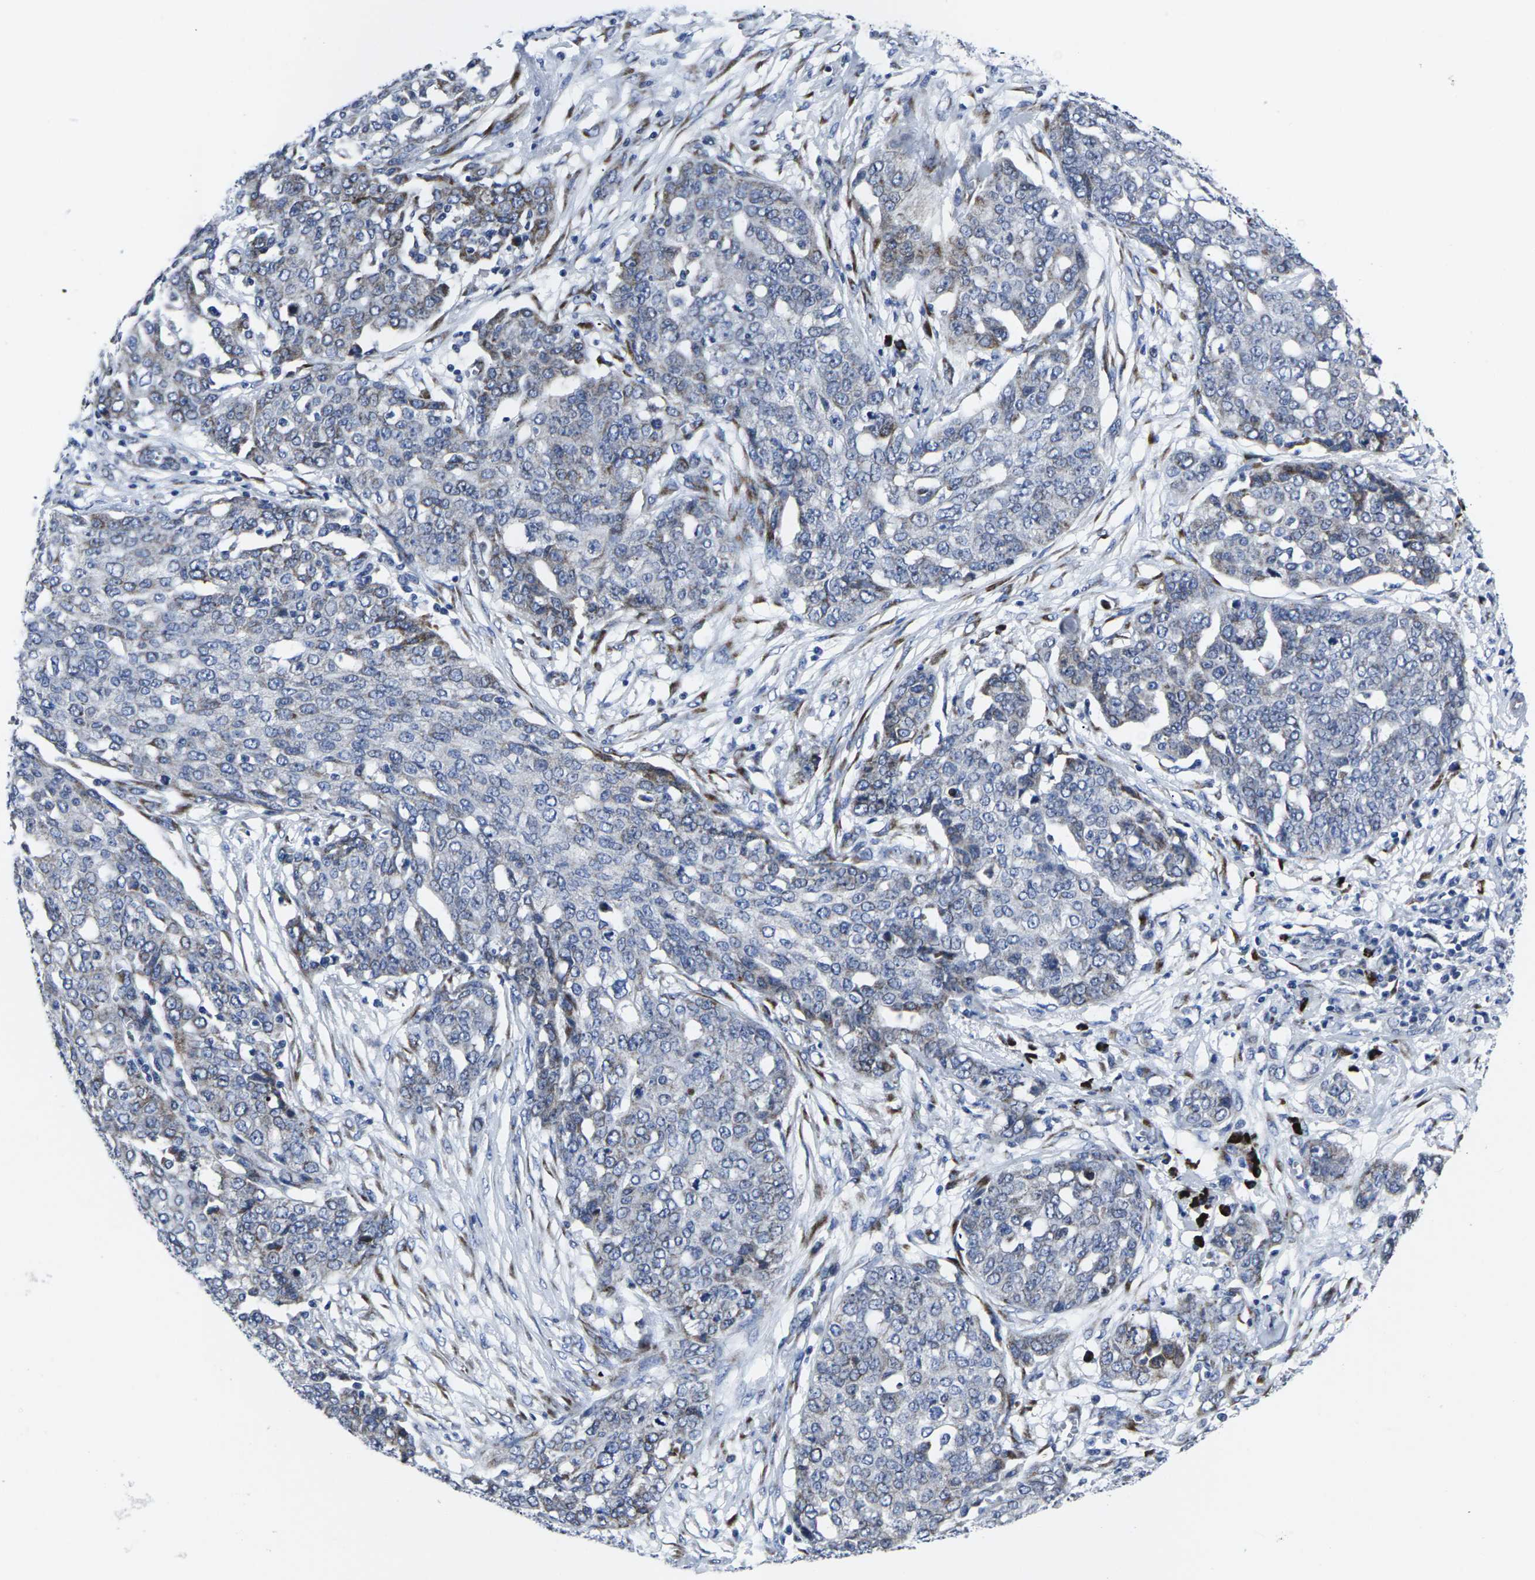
{"staining": {"intensity": "moderate", "quantity": "<25%", "location": "cytoplasmic/membranous"}, "tissue": "ovarian cancer", "cell_type": "Tumor cells", "image_type": "cancer", "snomed": [{"axis": "morphology", "description": "Cystadenocarcinoma, serous, NOS"}, {"axis": "topography", "description": "Soft tissue"}, {"axis": "topography", "description": "Ovary"}], "caption": "Immunohistochemical staining of human serous cystadenocarcinoma (ovarian) reveals moderate cytoplasmic/membranous protein expression in about <25% of tumor cells.", "gene": "RPN1", "patient": {"sex": "female", "age": 57}}